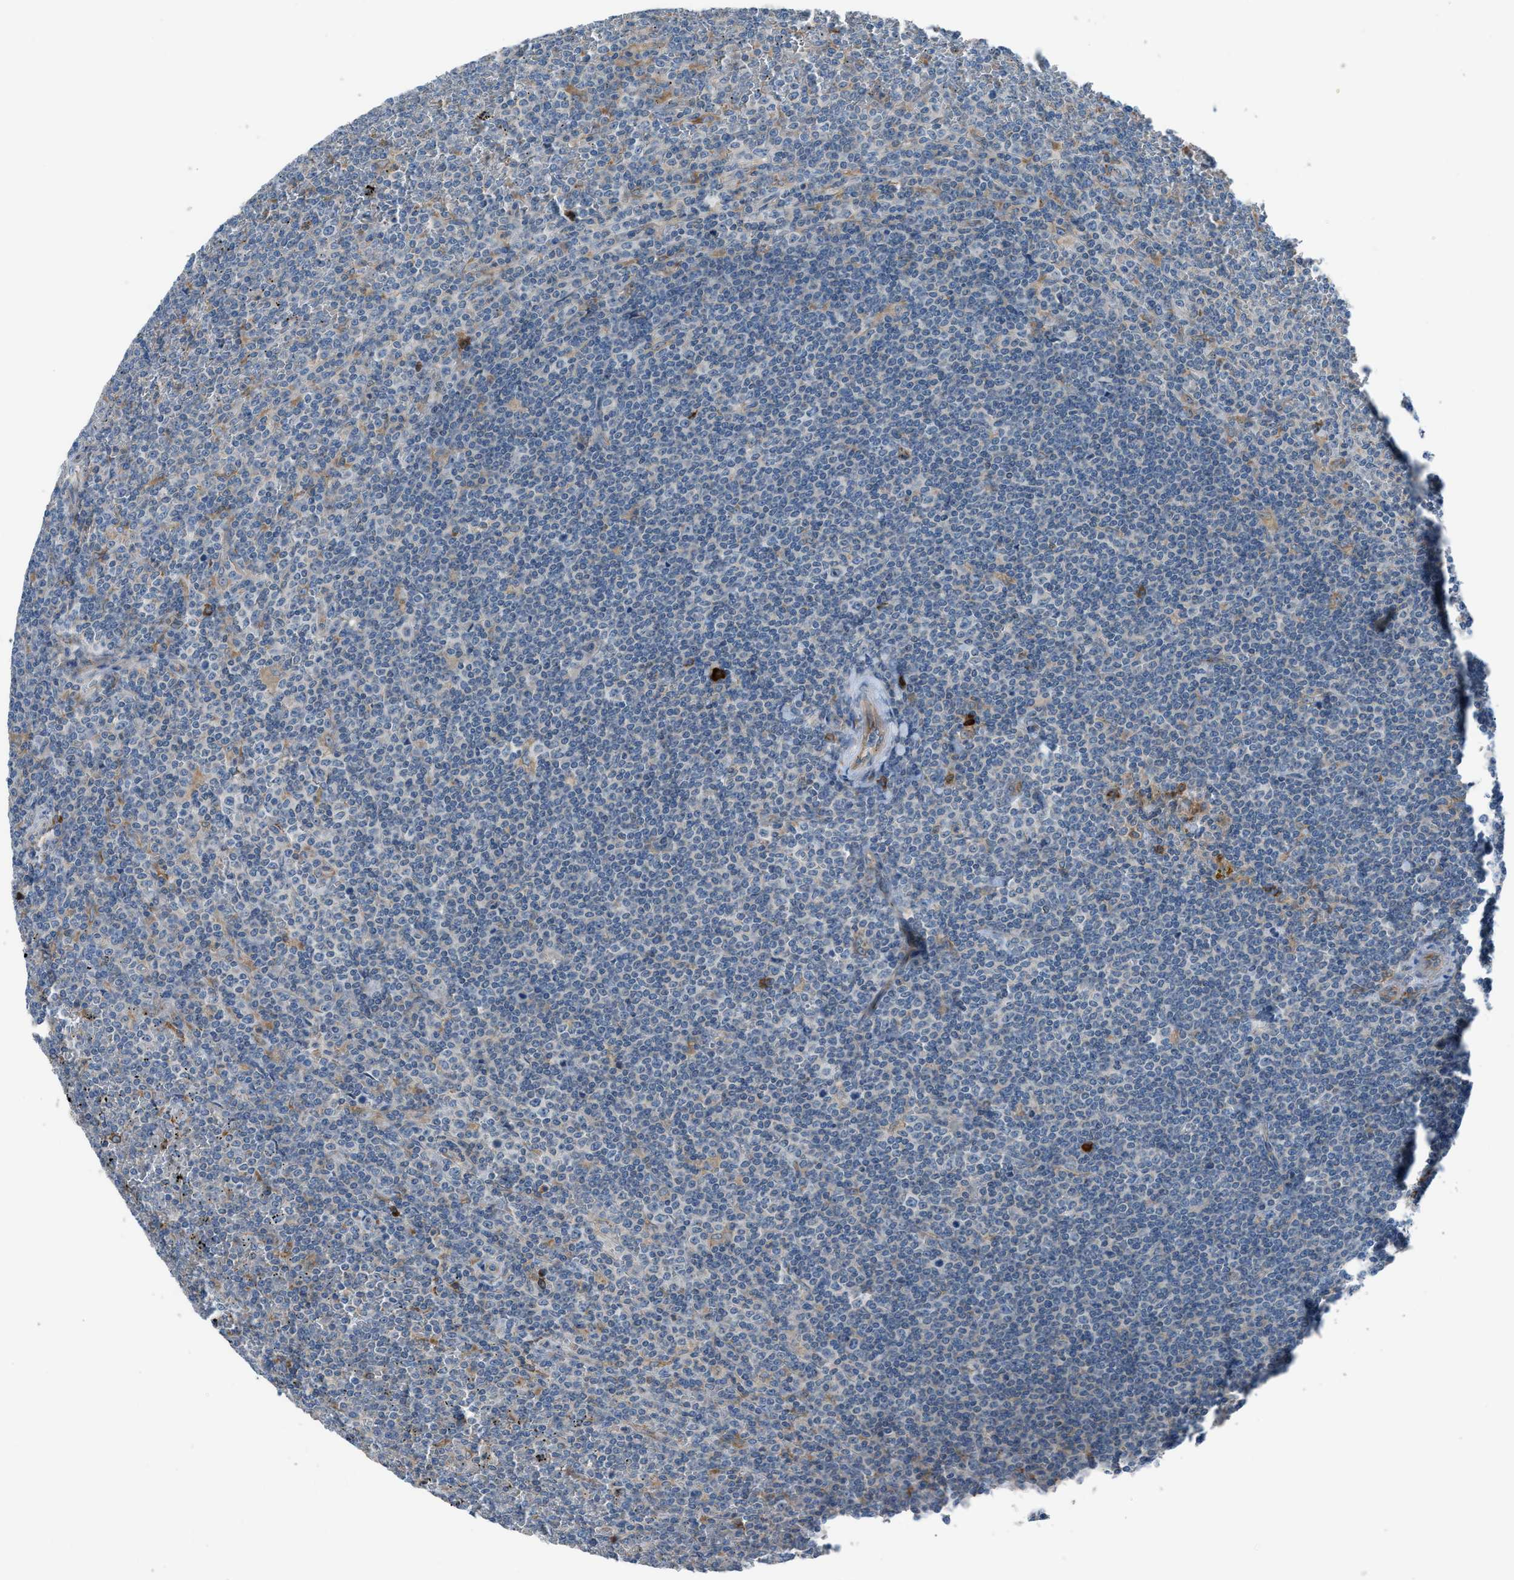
{"staining": {"intensity": "negative", "quantity": "none", "location": "none"}, "tissue": "lymphoma", "cell_type": "Tumor cells", "image_type": "cancer", "snomed": [{"axis": "morphology", "description": "Malignant lymphoma, non-Hodgkin's type, Low grade"}, {"axis": "topography", "description": "Spleen"}], "caption": "Tumor cells show no significant positivity in lymphoma.", "gene": "HEG1", "patient": {"sex": "female", "age": 19}}